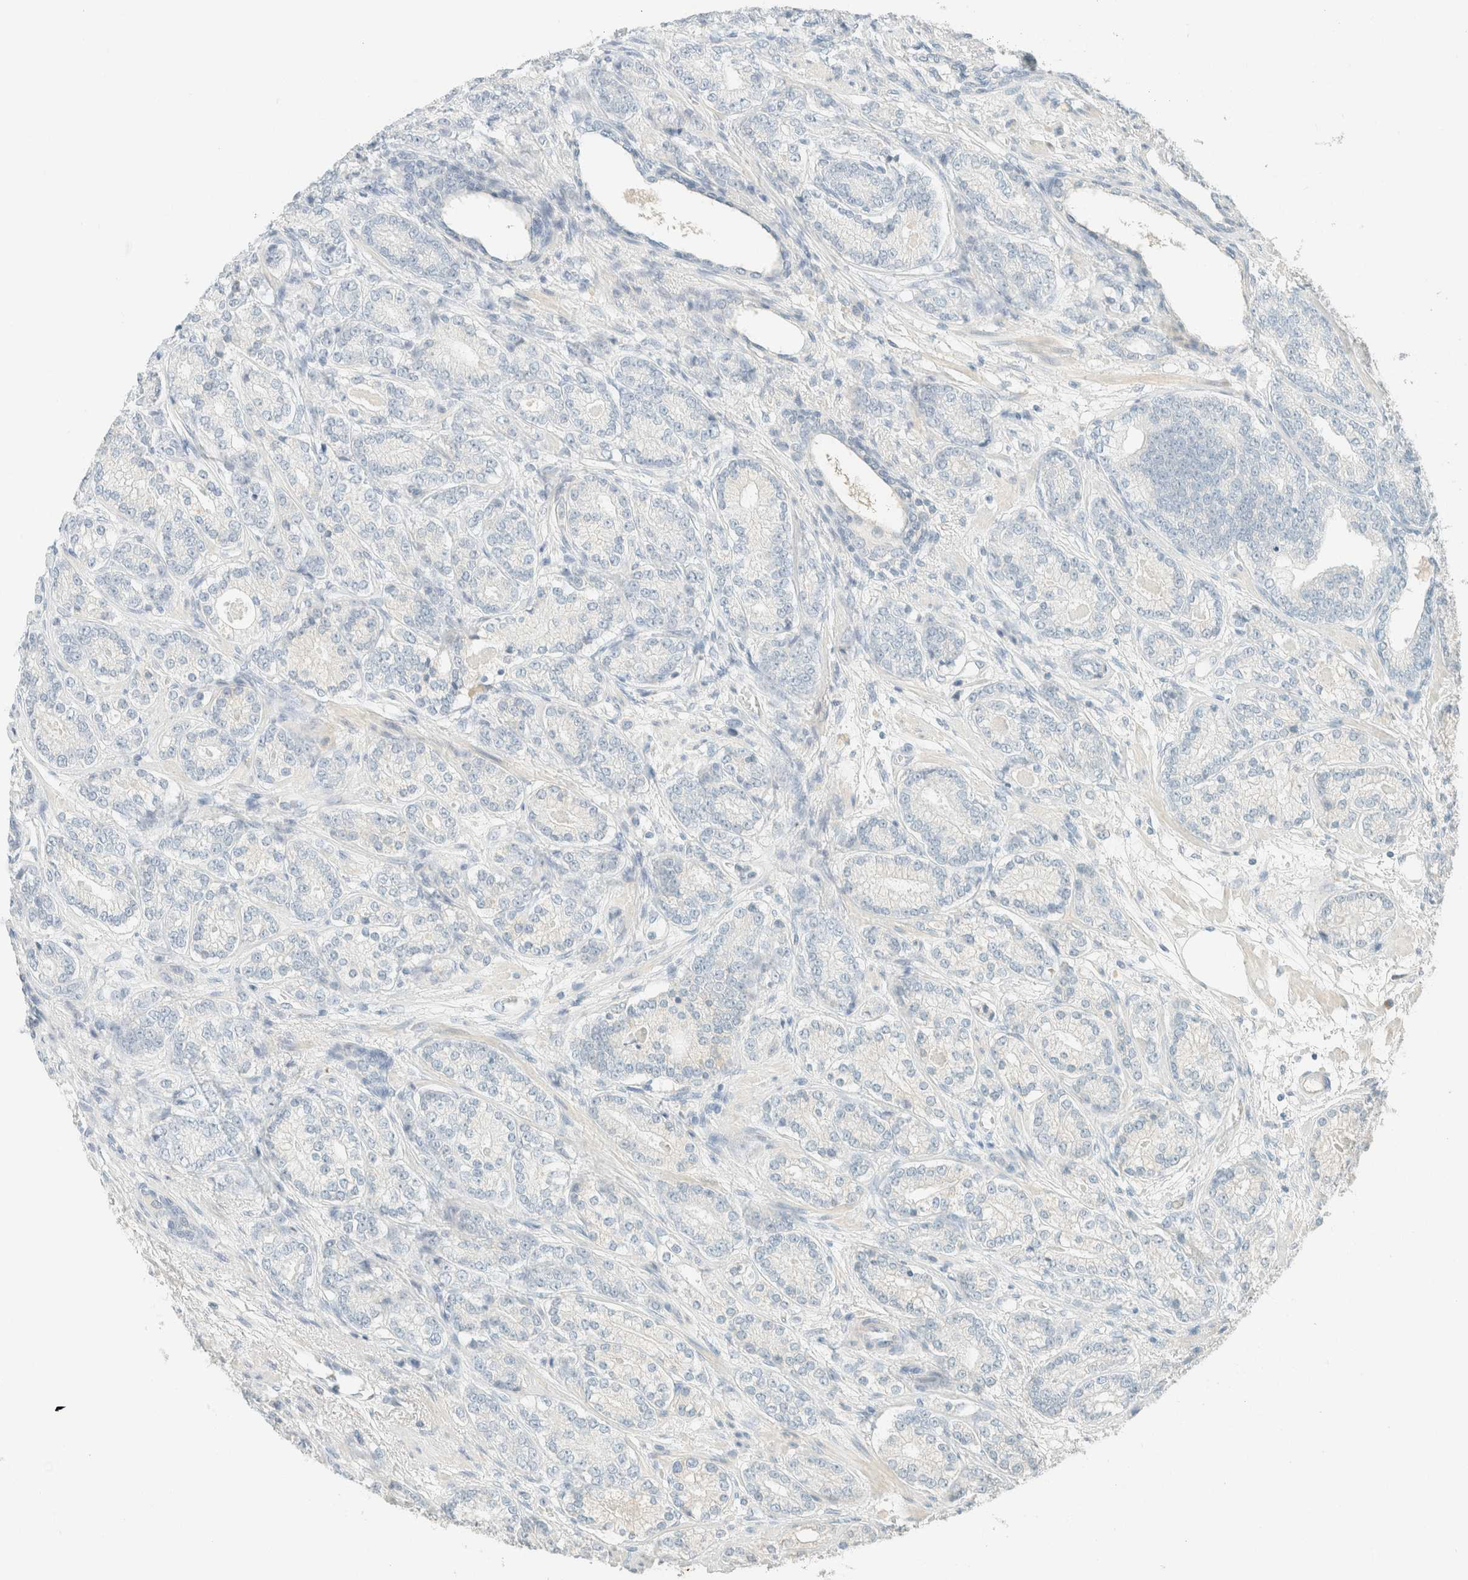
{"staining": {"intensity": "negative", "quantity": "none", "location": "none"}, "tissue": "prostate cancer", "cell_type": "Tumor cells", "image_type": "cancer", "snomed": [{"axis": "morphology", "description": "Adenocarcinoma, High grade"}, {"axis": "topography", "description": "Prostate"}], "caption": "IHC image of neoplastic tissue: human prostate cancer (adenocarcinoma (high-grade)) stained with DAB (3,3'-diaminobenzidine) demonstrates no significant protein staining in tumor cells.", "gene": "GPA33", "patient": {"sex": "male", "age": 61}}